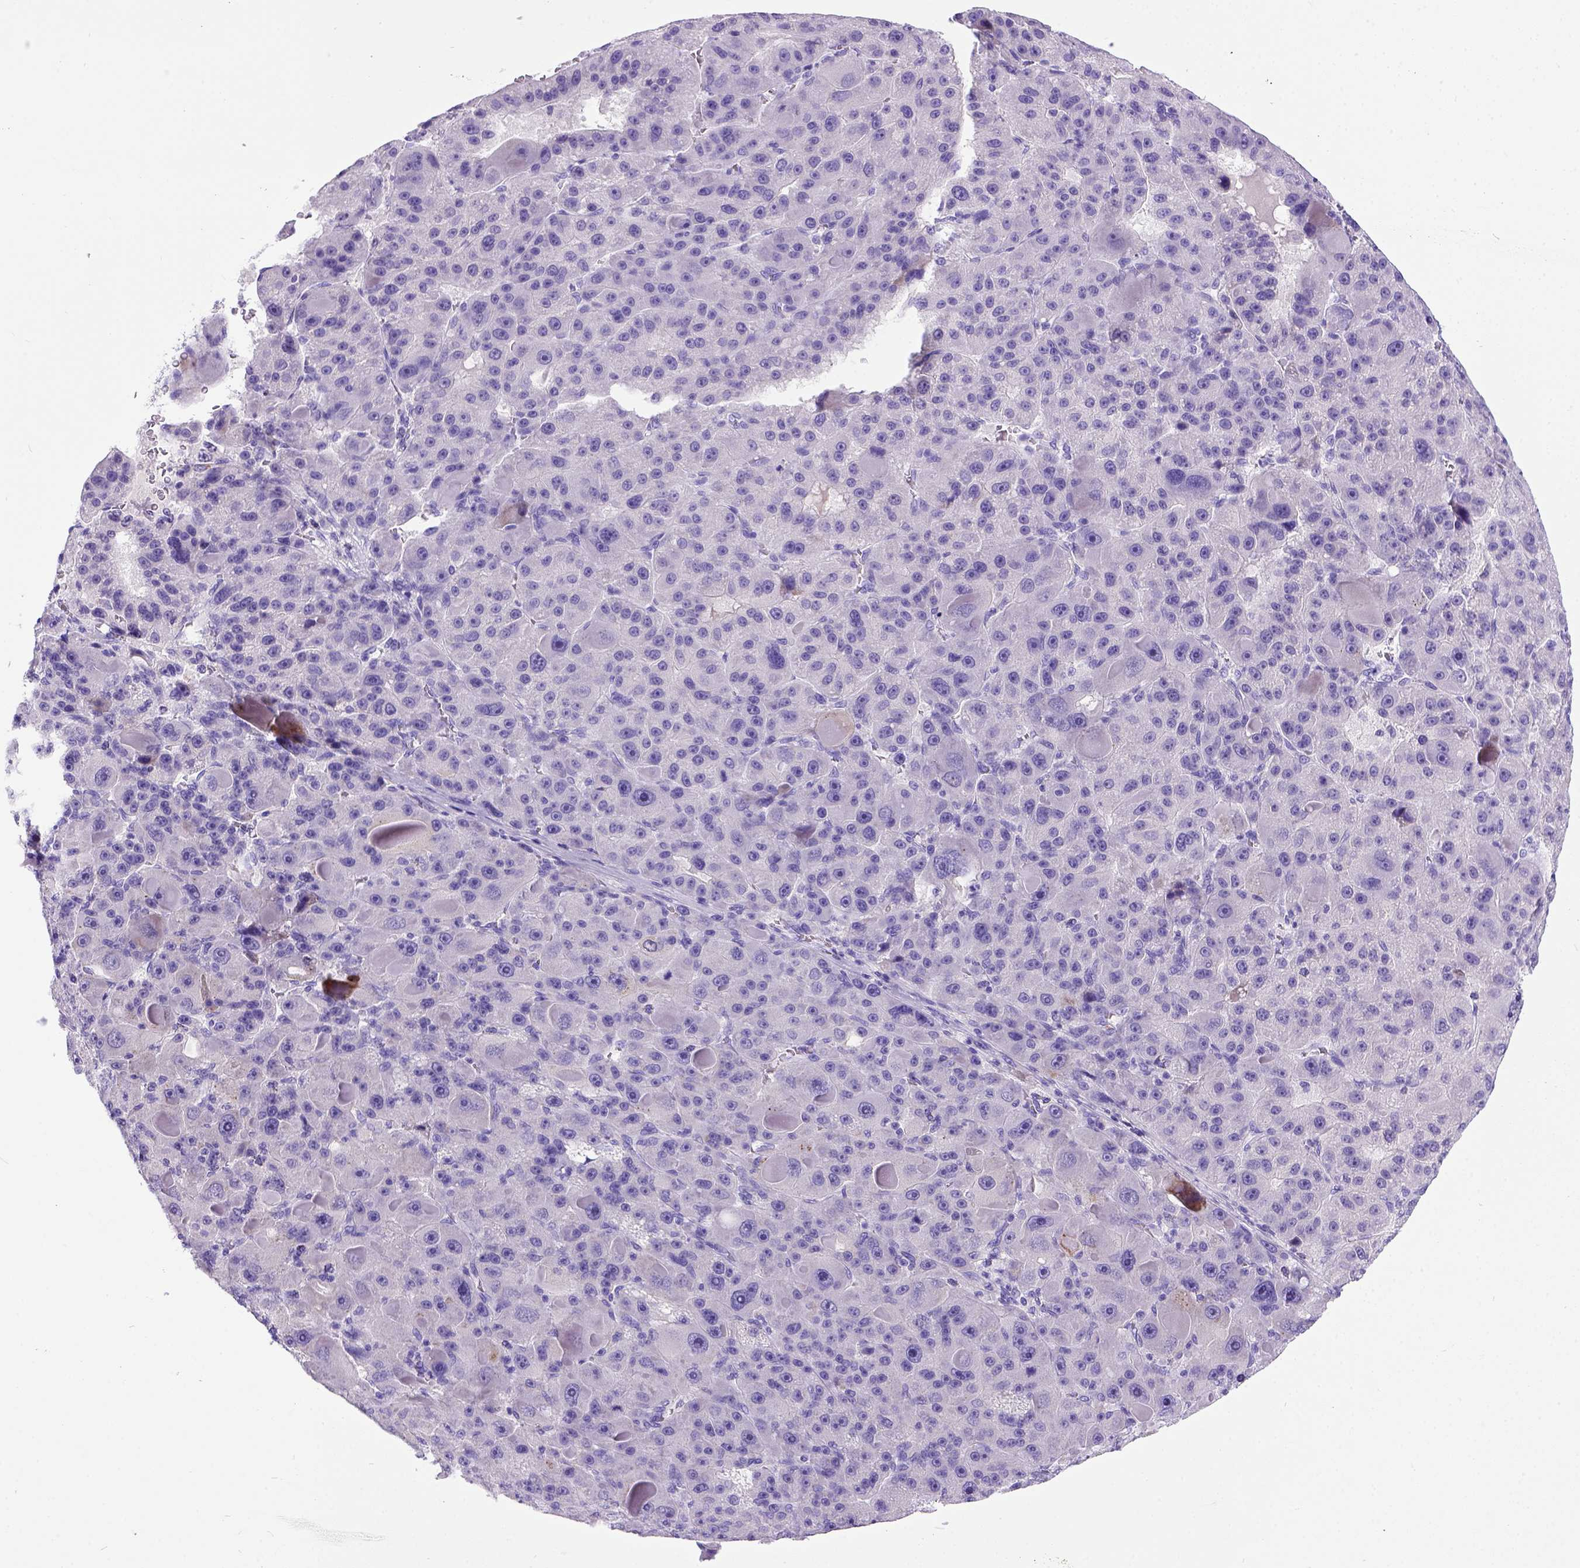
{"staining": {"intensity": "negative", "quantity": "none", "location": "none"}, "tissue": "liver cancer", "cell_type": "Tumor cells", "image_type": "cancer", "snomed": [{"axis": "morphology", "description": "Carcinoma, Hepatocellular, NOS"}, {"axis": "topography", "description": "Liver"}], "caption": "Immunohistochemistry image of human liver cancer (hepatocellular carcinoma) stained for a protein (brown), which displays no expression in tumor cells.", "gene": "IGF2", "patient": {"sex": "male", "age": 76}}